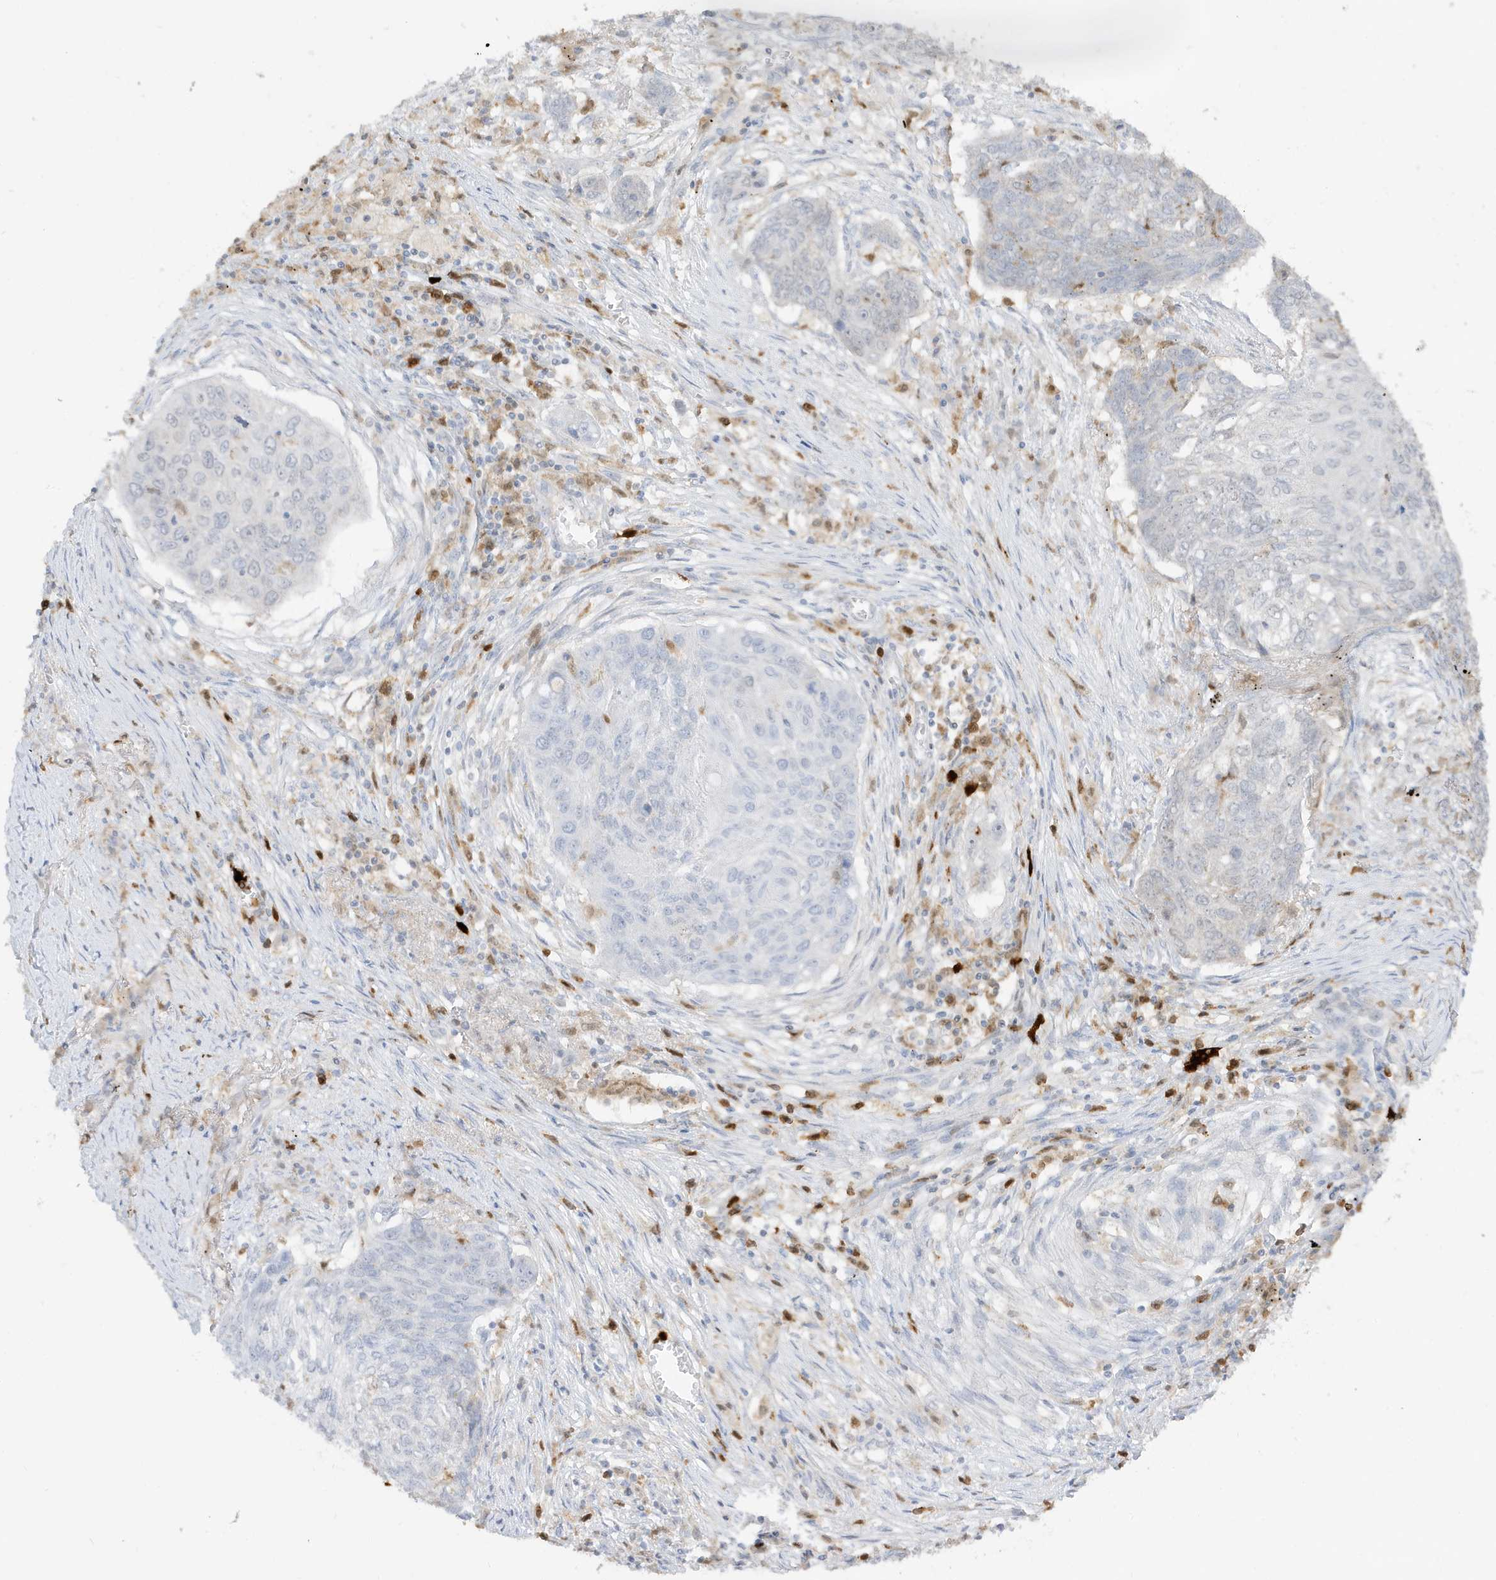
{"staining": {"intensity": "negative", "quantity": "none", "location": "none"}, "tissue": "lung cancer", "cell_type": "Tumor cells", "image_type": "cancer", "snomed": [{"axis": "morphology", "description": "Squamous cell carcinoma, NOS"}, {"axis": "topography", "description": "Lung"}], "caption": "IHC of lung cancer demonstrates no positivity in tumor cells.", "gene": "GCA", "patient": {"sex": "female", "age": 63}}